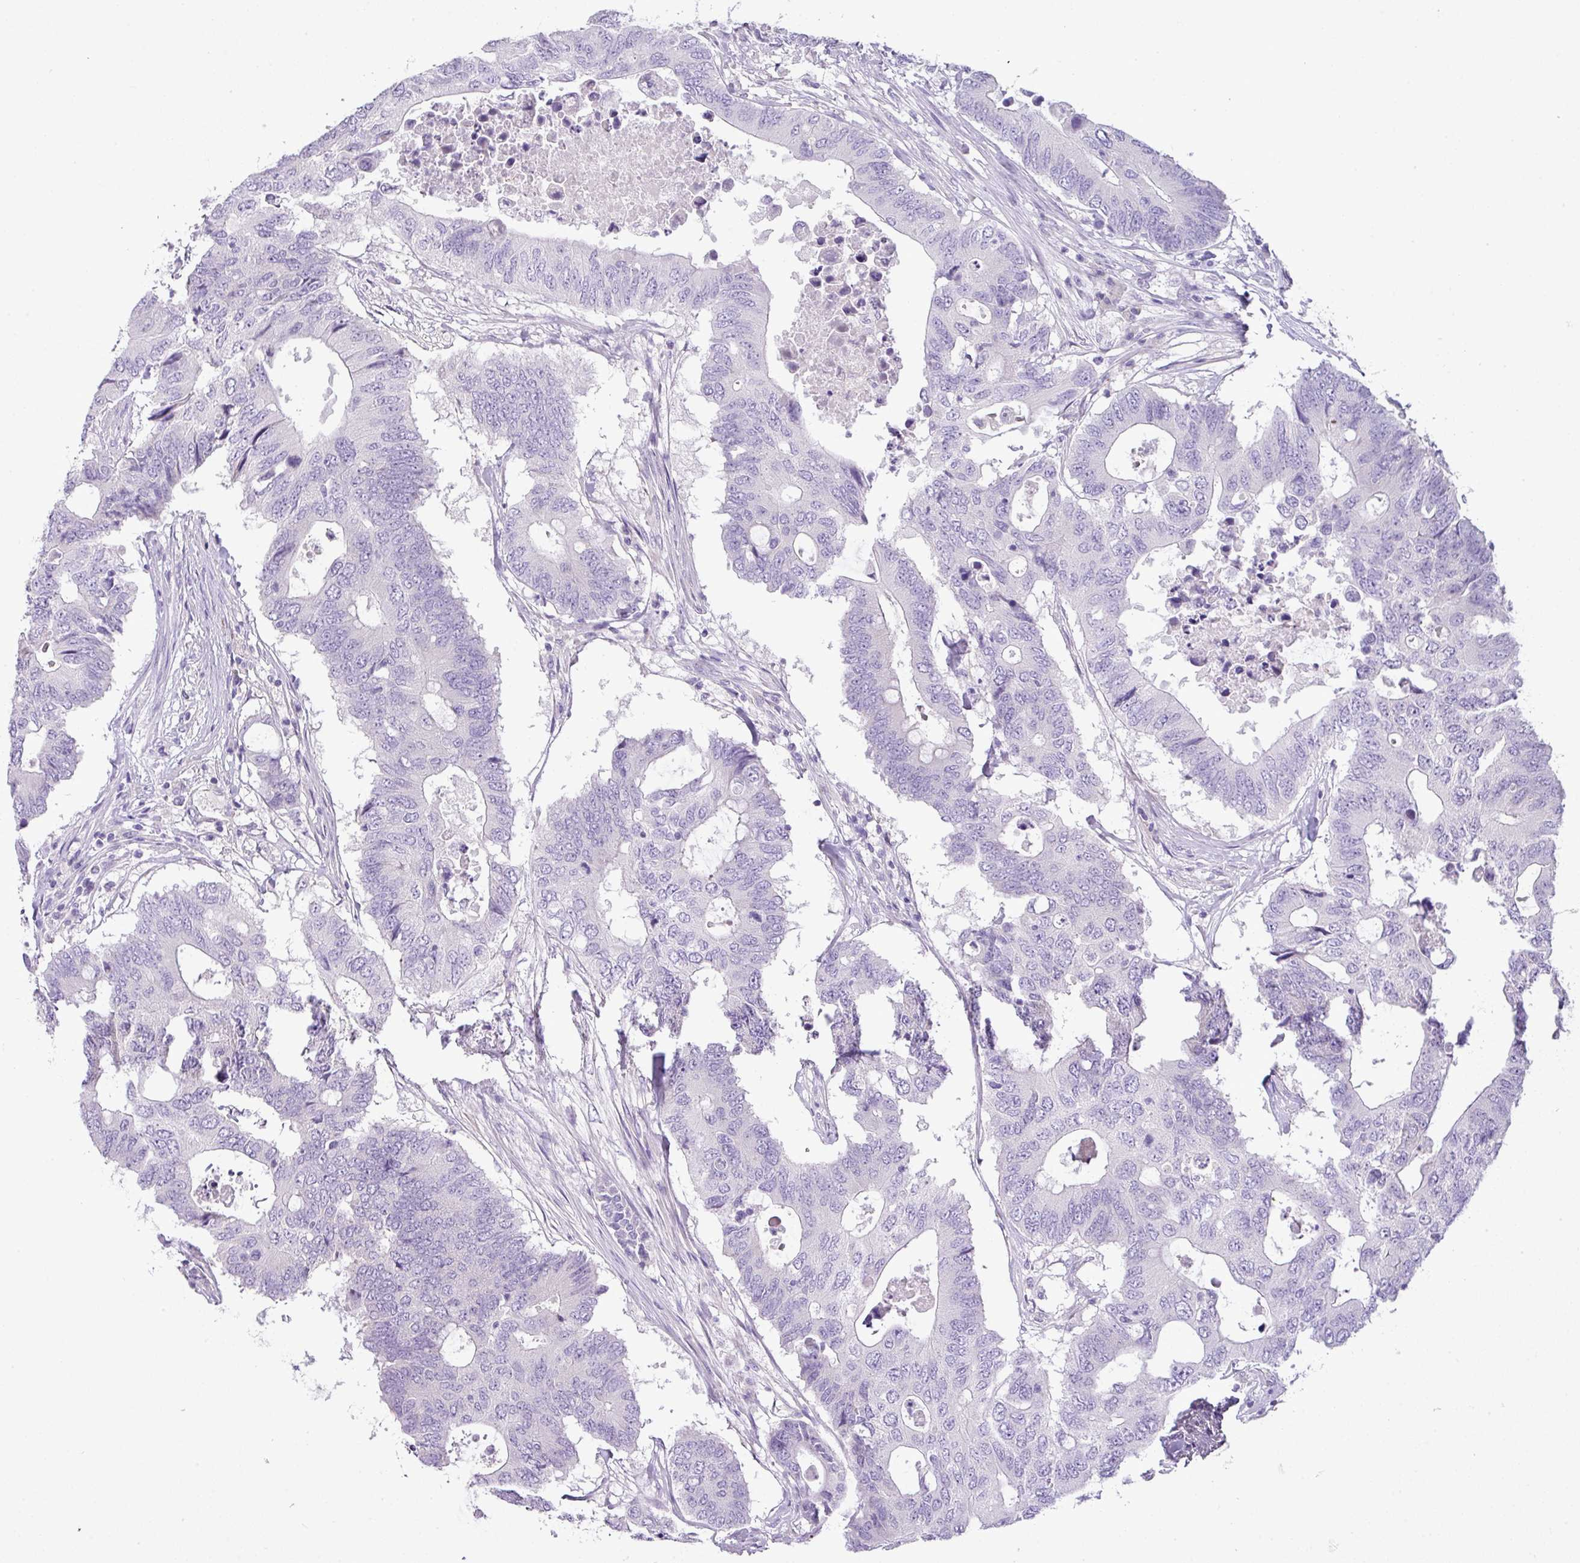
{"staining": {"intensity": "negative", "quantity": "none", "location": "none"}, "tissue": "colorectal cancer", "cell_type": "Tumor cells", "image_type": "cancer", "snomed": [{"axis": "morphology", "description": "Adenocarcinoma, NOS"}, {"axis": "topography", "description": "Colon"}], "caption": "Colorectal cancer was stained to show a protein in brown. There is no significant expression in tumor cells. (DAB immunohistochemistry (IHC) visualized using brightfield microscopy, high magnification).", "gene": "ENSG00000273748", "patient": {"sex": "male", "age": 71}}